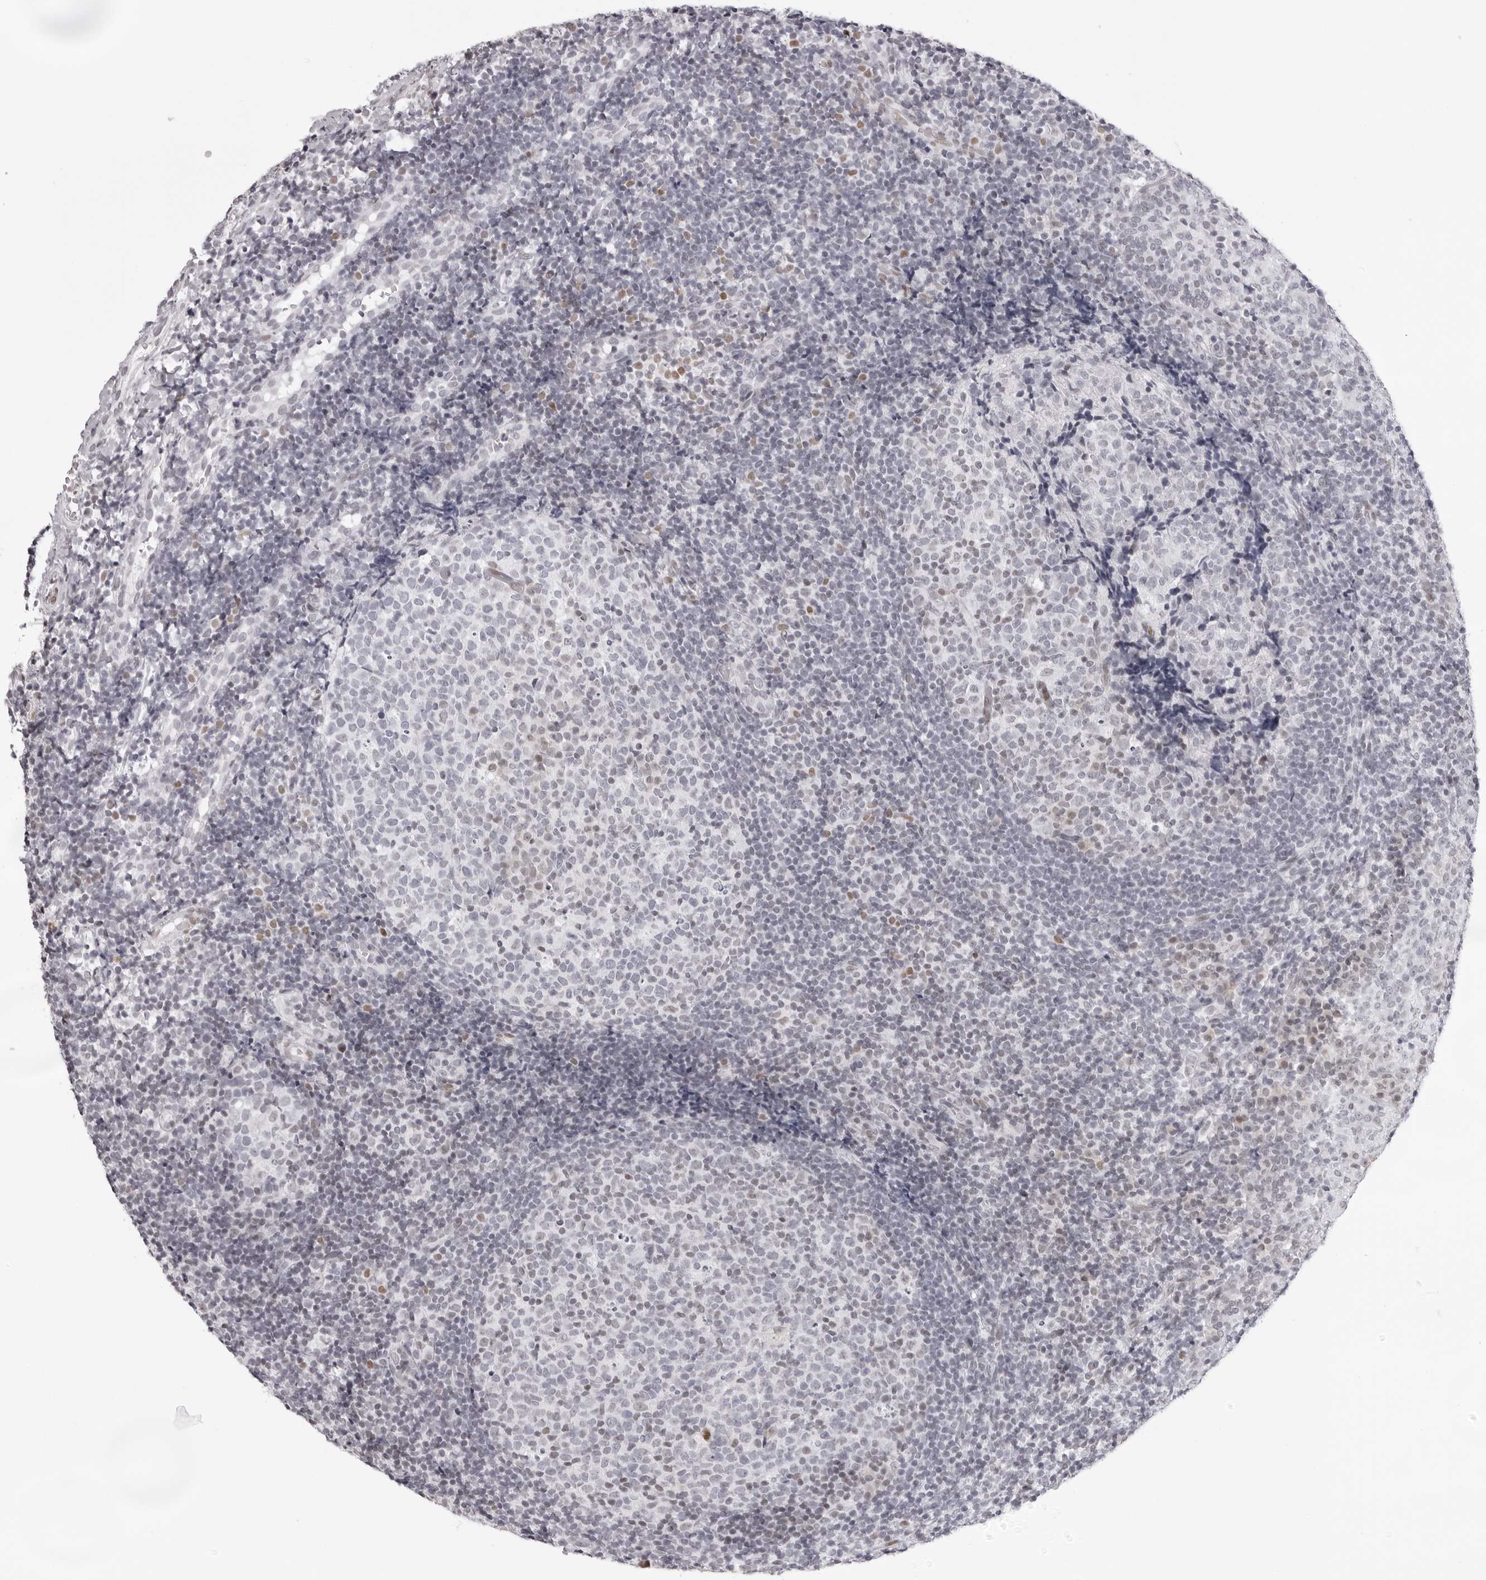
{"staining": {"intensity": "weak", "quantity": "<25%", "location": "nuclear"}, "tissue": "tonsil", "cell_type": "Germinal center cells", "image_type": "normal", "snomed": [{"axis": "morphology", "description": "Normal tissue, NOS"}, {"axis": "topography", "description": "Tonsil"}], "caption": "IHC of benign tonsil demonstrates no expression in germinal center cells. The staining is performed using DAB brown chromogen with nuclei counter-stained in using hematoxylin.", "gene": "MAFK", "patient": {"sex": "female", "age": 19}}